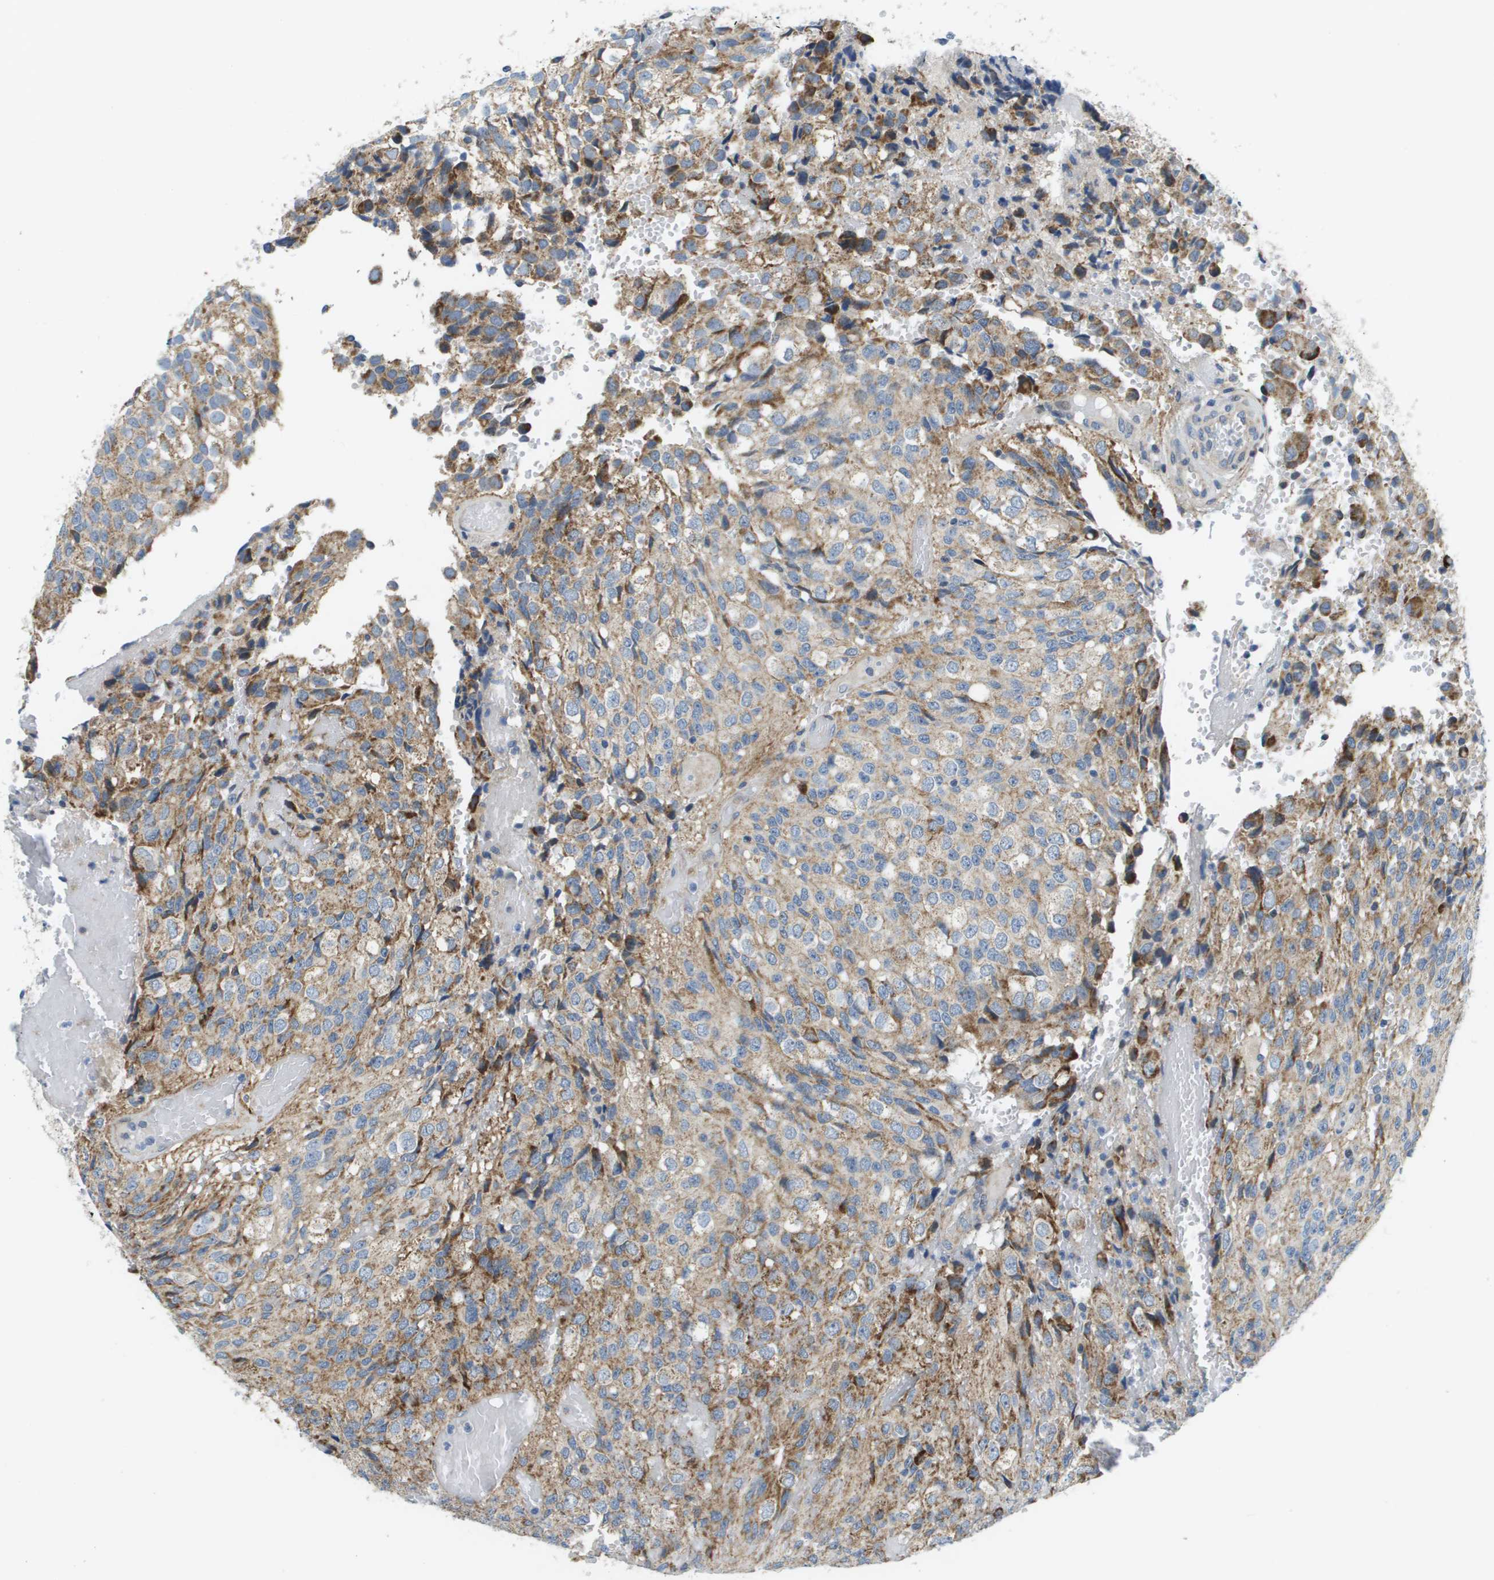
{"staining": {"intensity": "weak", "quantity": "<25%", "location": "cytoplasmic/membranous"}, "tissue": "glioma", "cell_type": "Tumor cells", "image_type": "cancer", "snomed": [{"axis": "morphology", "description": "Glioma, malignant, High grade"}, {"axis": "topography", "description": "Brain"}], "caption": "The micrograph shows no staining of tumor cells in malignant glioma (high-grade).", "gene": "KRT23", "patient": {"sex": "male", "age": 32}}